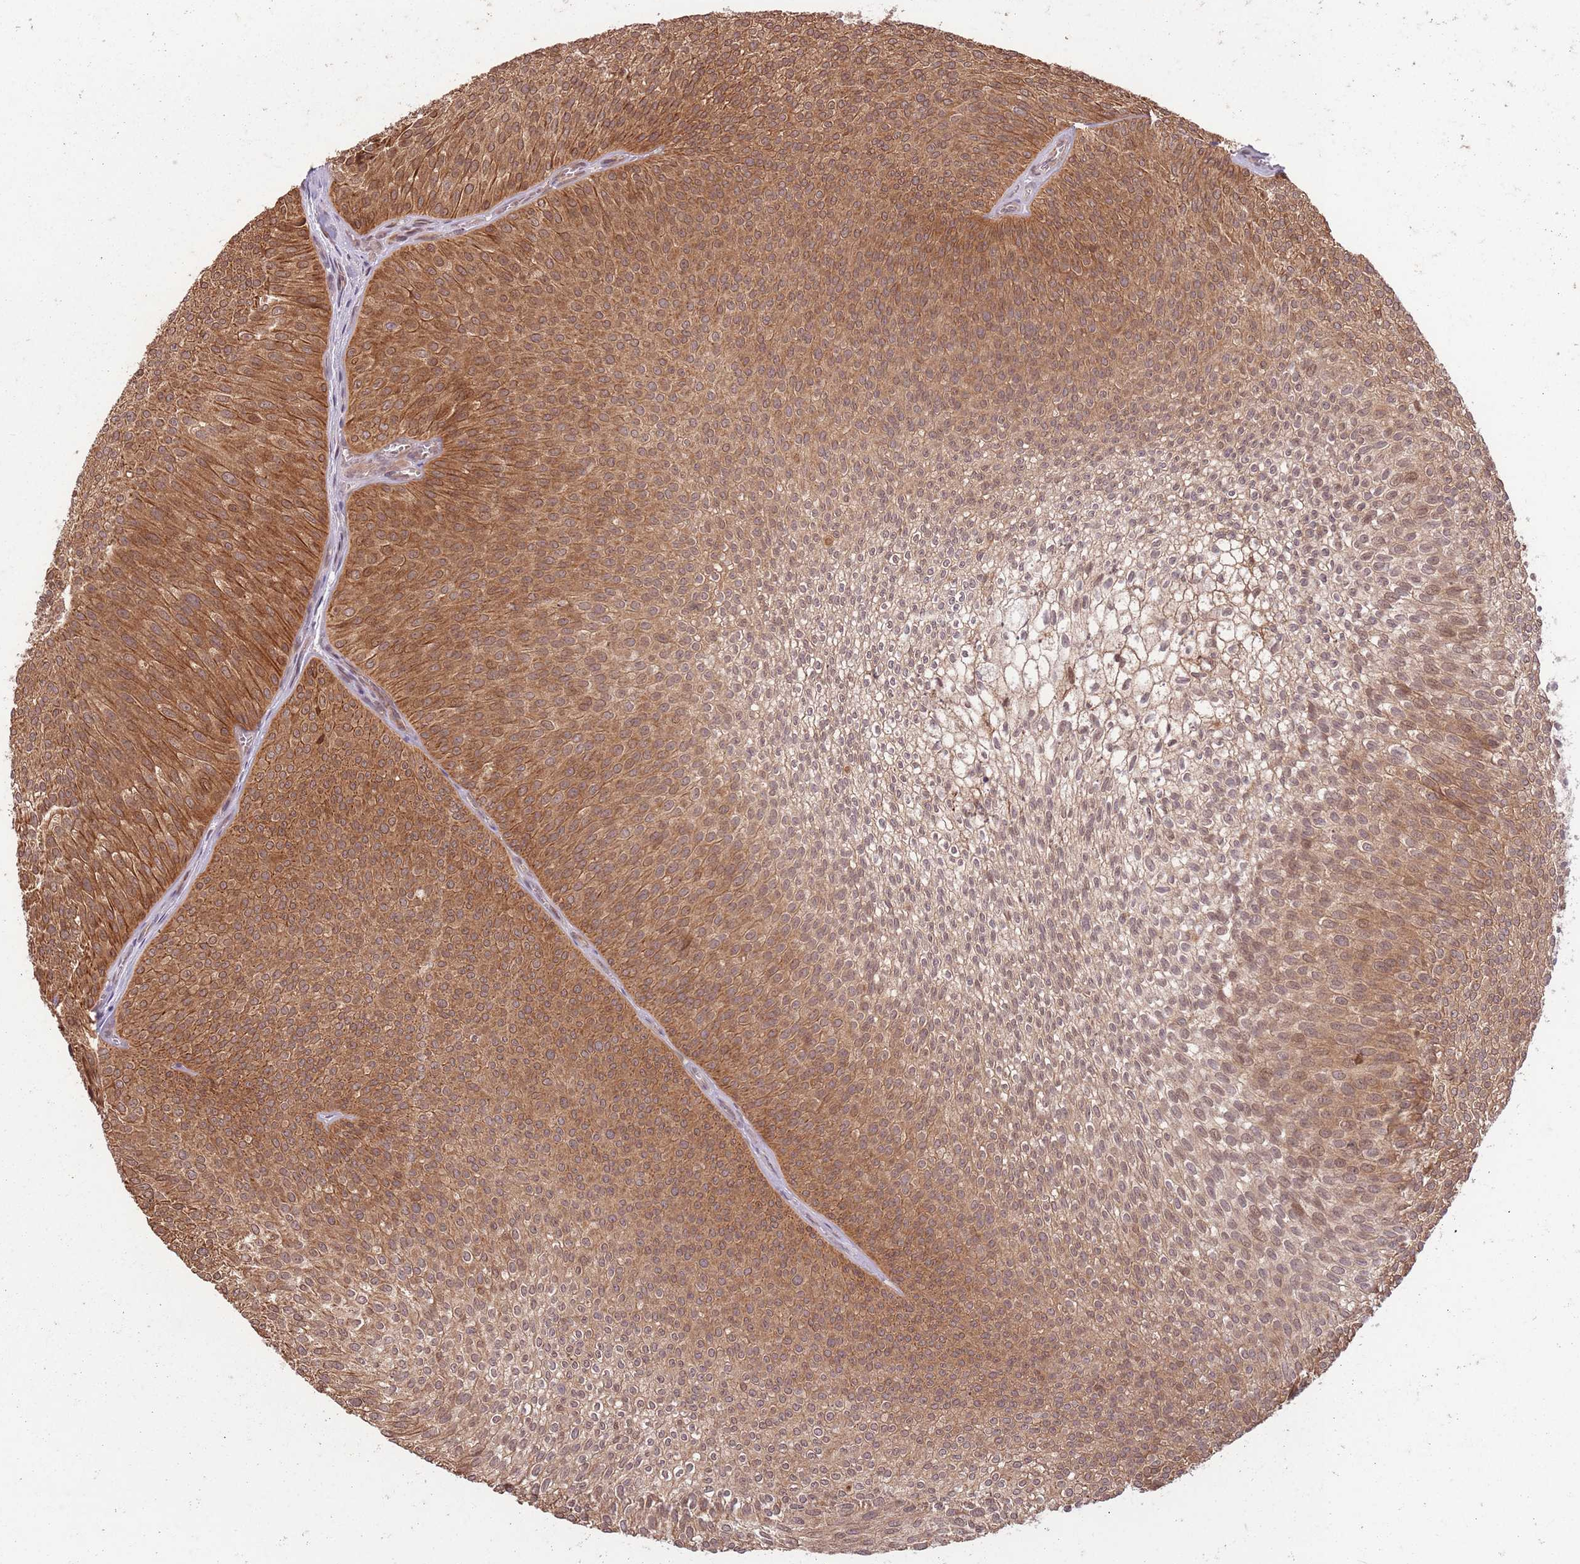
{"staining": {"intensity": "moderate", "quantity": ">75%", "location": "cytoplasmic/membranous"}, "tissue": "urothelial cancer", "cell_type": "Tumor cells", "image_type": "cancer", "snomed": [{"axis": "morphology", "description": "Urothelial carcinoma, Low grade"}, {"axis": "topography", "description": "Urinary bladder"}], "caption": "Urothelial carcinoma (low-grade) stained for a protein (brown) demonstrates moderate cytoplasmic/membranous positive expression in approximately >75% of tumor cells.", "gene": "CCDC154", "patient": {"sex": "male", "age": 91}}